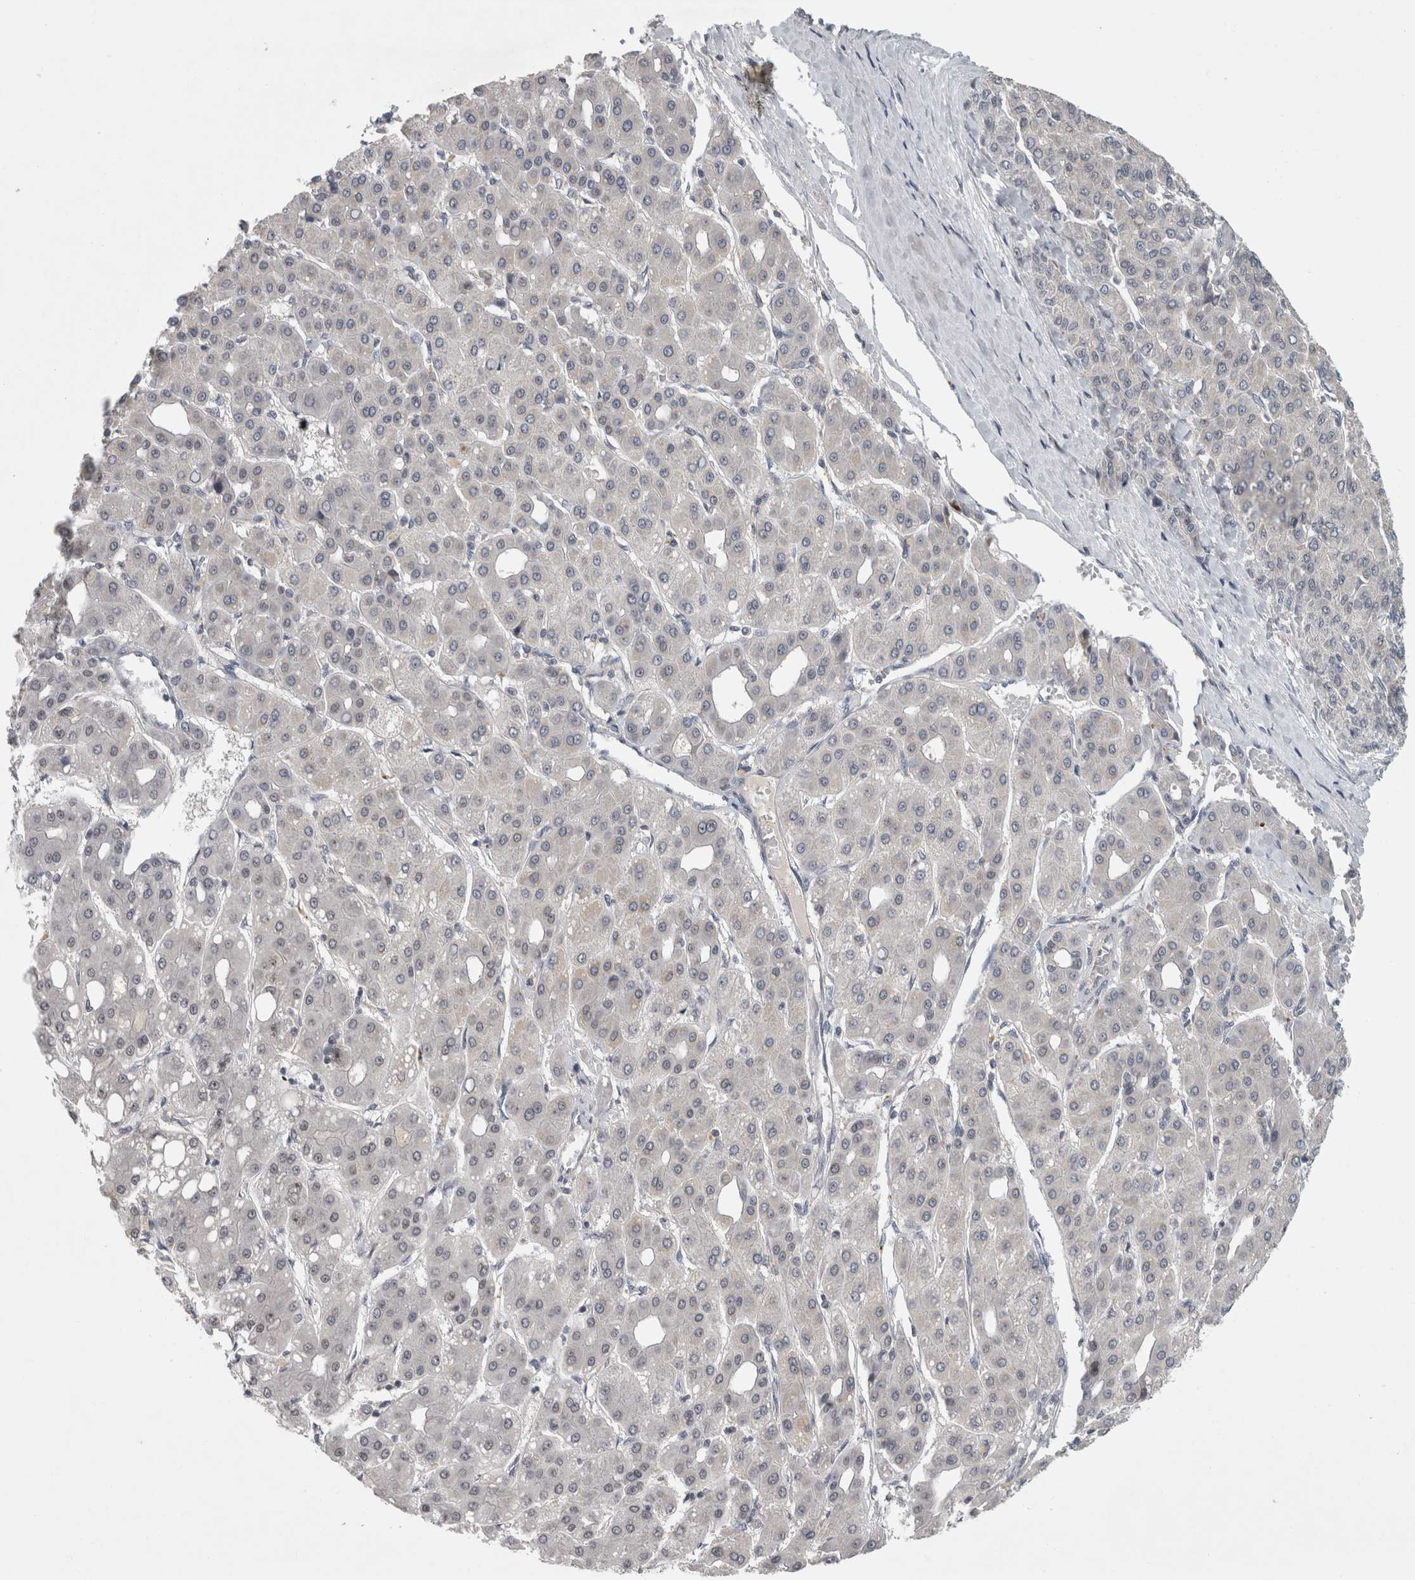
{"staining": {"intensity": "negative", "quantity": "none", "location": "none"}, "tissue": "liver cancer", "cell_type": "Tumor cells", "image_type": "cancer", "snomed": [{"axis": "morphology", "description": "Carcinoma, Hepatocellular, NOS"}, {"axis": "topography", "description": "Liver"}], "caption": "Immunohistochemical staining of human liver hepatocellular carcinoma demonstrates no significant staining in tumor cells.", "gene": "RBM28", "patient": {"sex": "male", "age": 65}}